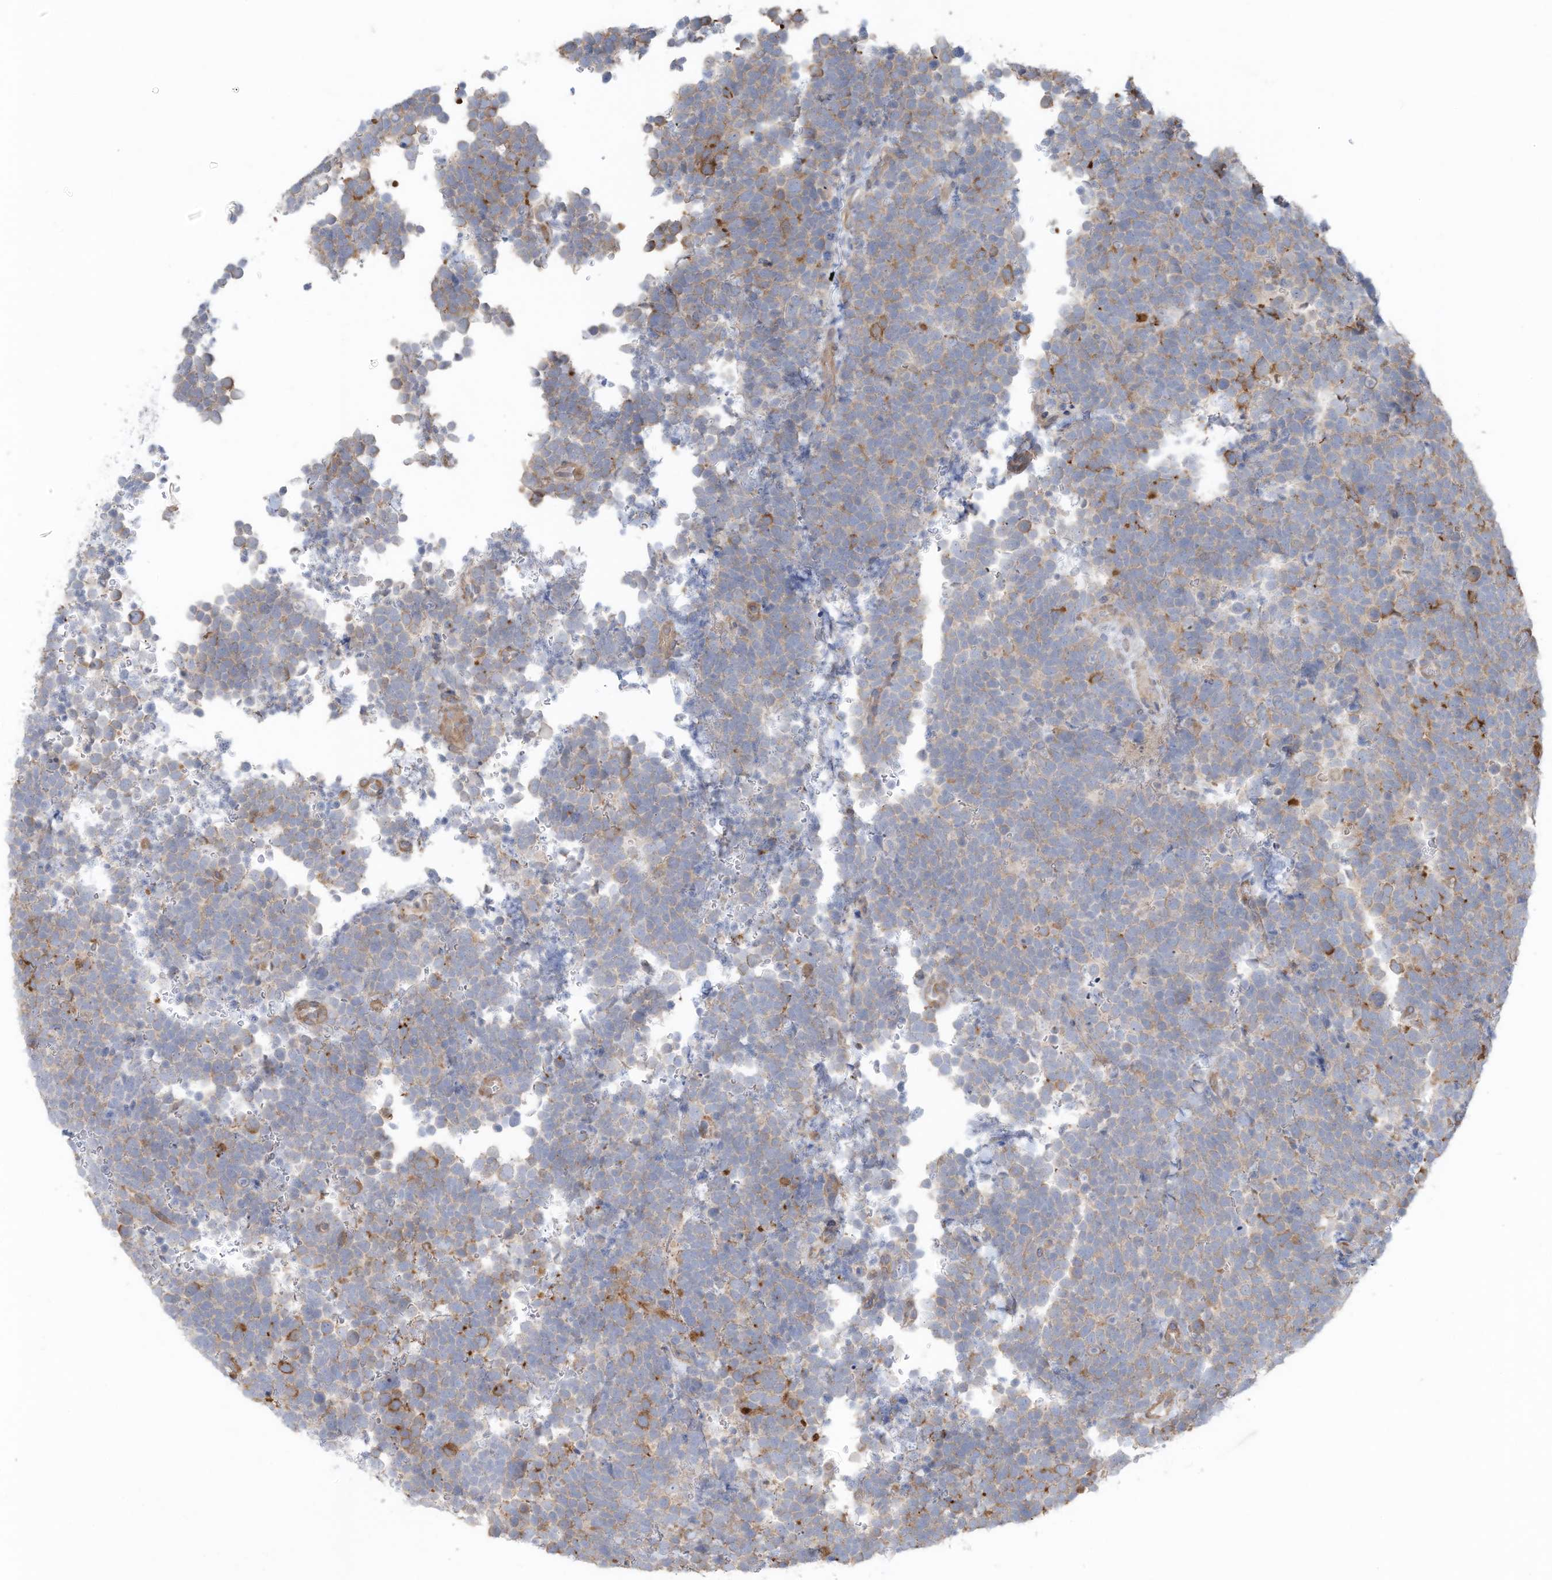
{"staining": {"intensity": "moderate", "quantity": "<25%", "location": "cytoplasmic/membranous"}, "tissue": "urothelial cancer", "cell_type": "Tumor cells", "image_type": "cancer", "snomed": [{"axis": "morphology", "description": "Urothelial carcinoma, High grade"}, {"axis": "topography", "description": "Urinary bladder"}], "caption": "Protein staining of urothelial cancer tissue reveals moderate cytoplasmic/membranous staining in about <25% of tumor cells.", "gene": "SLC17A7", "patient": {"sex": "female", "age": 82}}